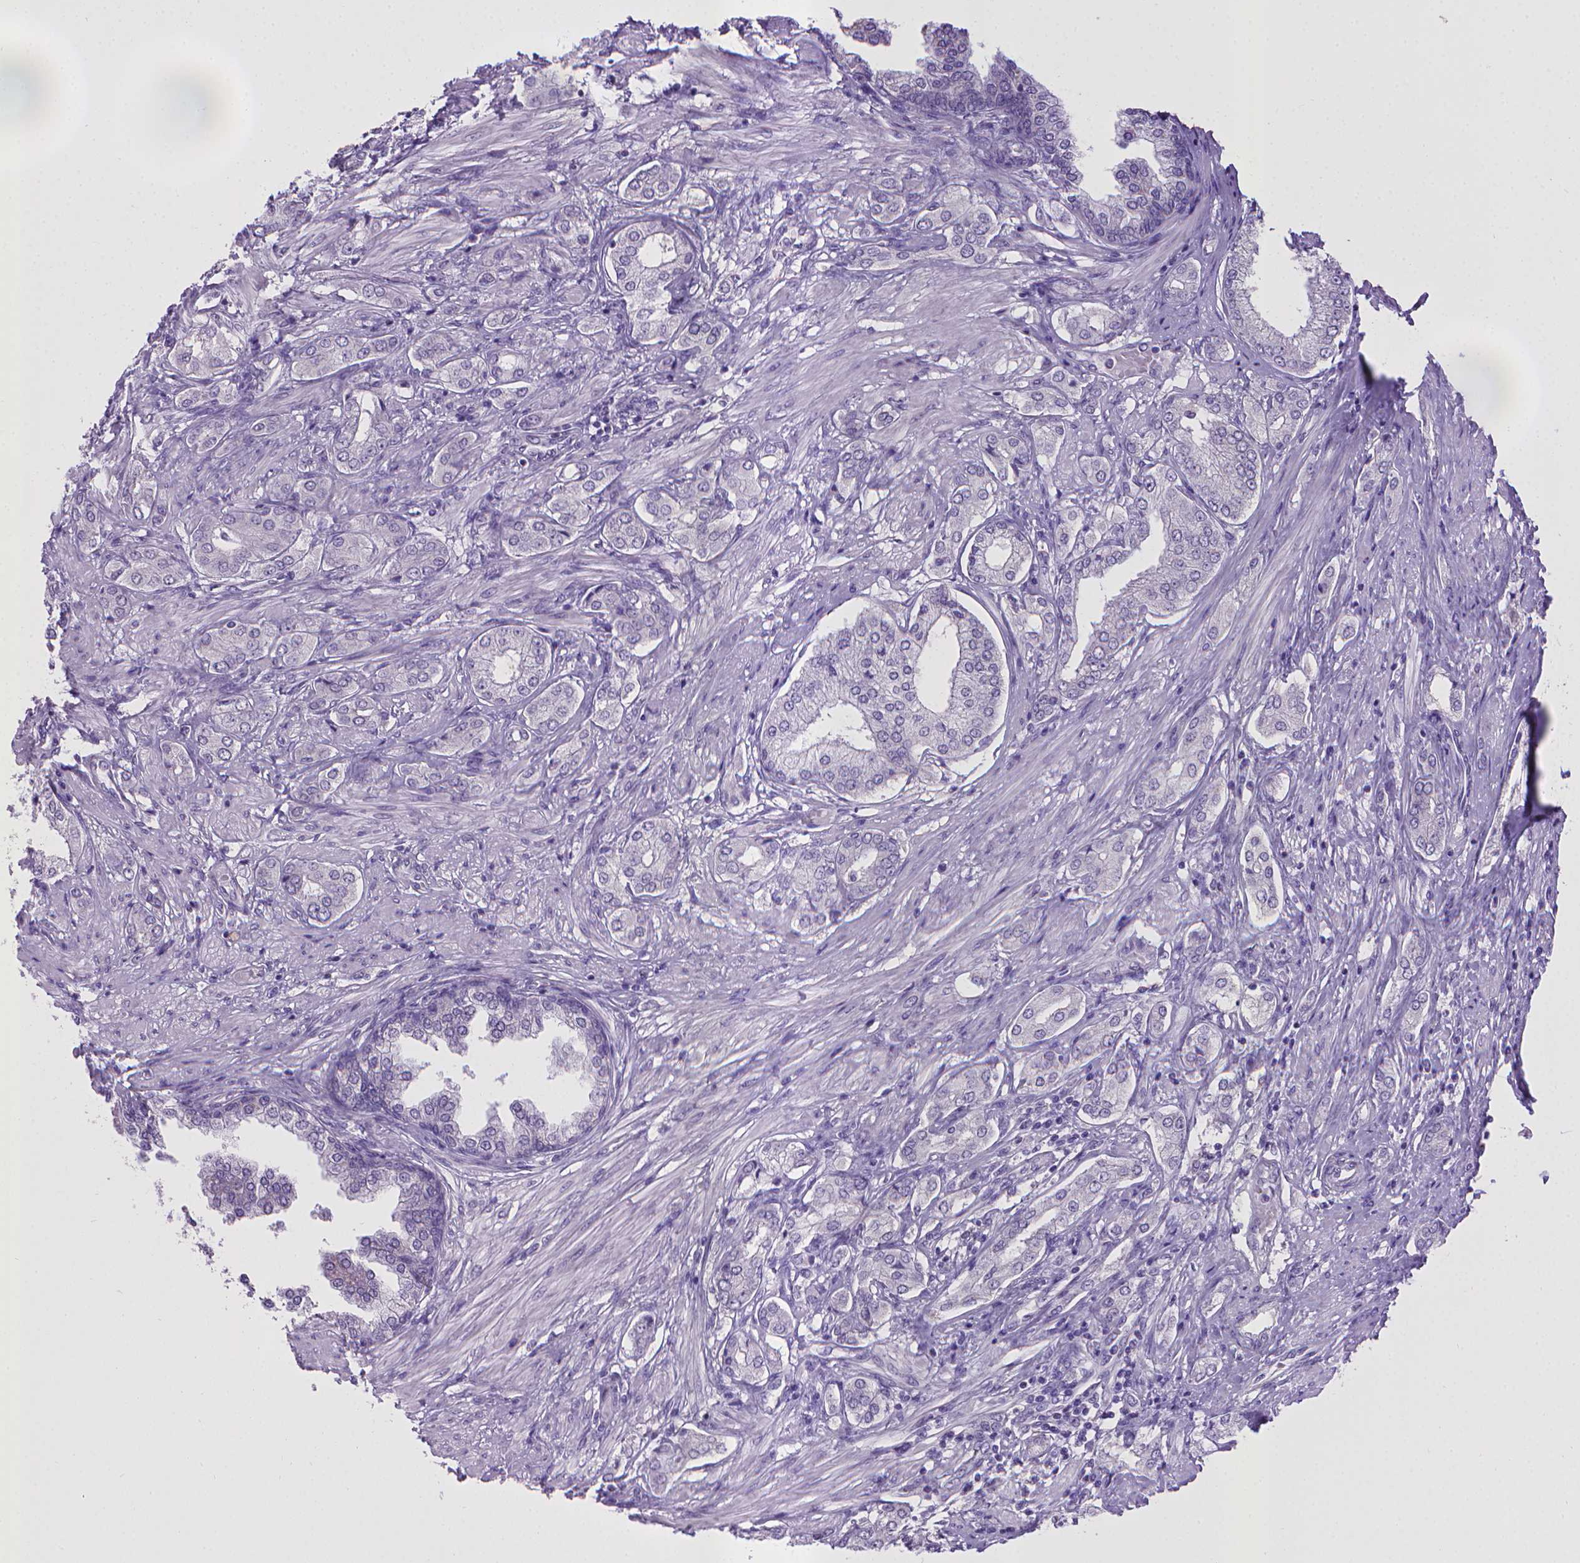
{"staining": {"intensity": "negative", "quantity": "none", "location": "none"}, "tissue": "prostate cancer", "cell_type": "Tumor cells", "image_type": "cancer", "snomed": [{"axis": "morphology", "description": "Adenocarcinoma, NOS"}, {"axis": "topography", "description": "Prostate"}], "caption": "Prostate cancer stained for a protein using IHC demonstrates no expression tumor cells.", "gene": "KMO", "patient": {"sex": "male", "age": 63}}